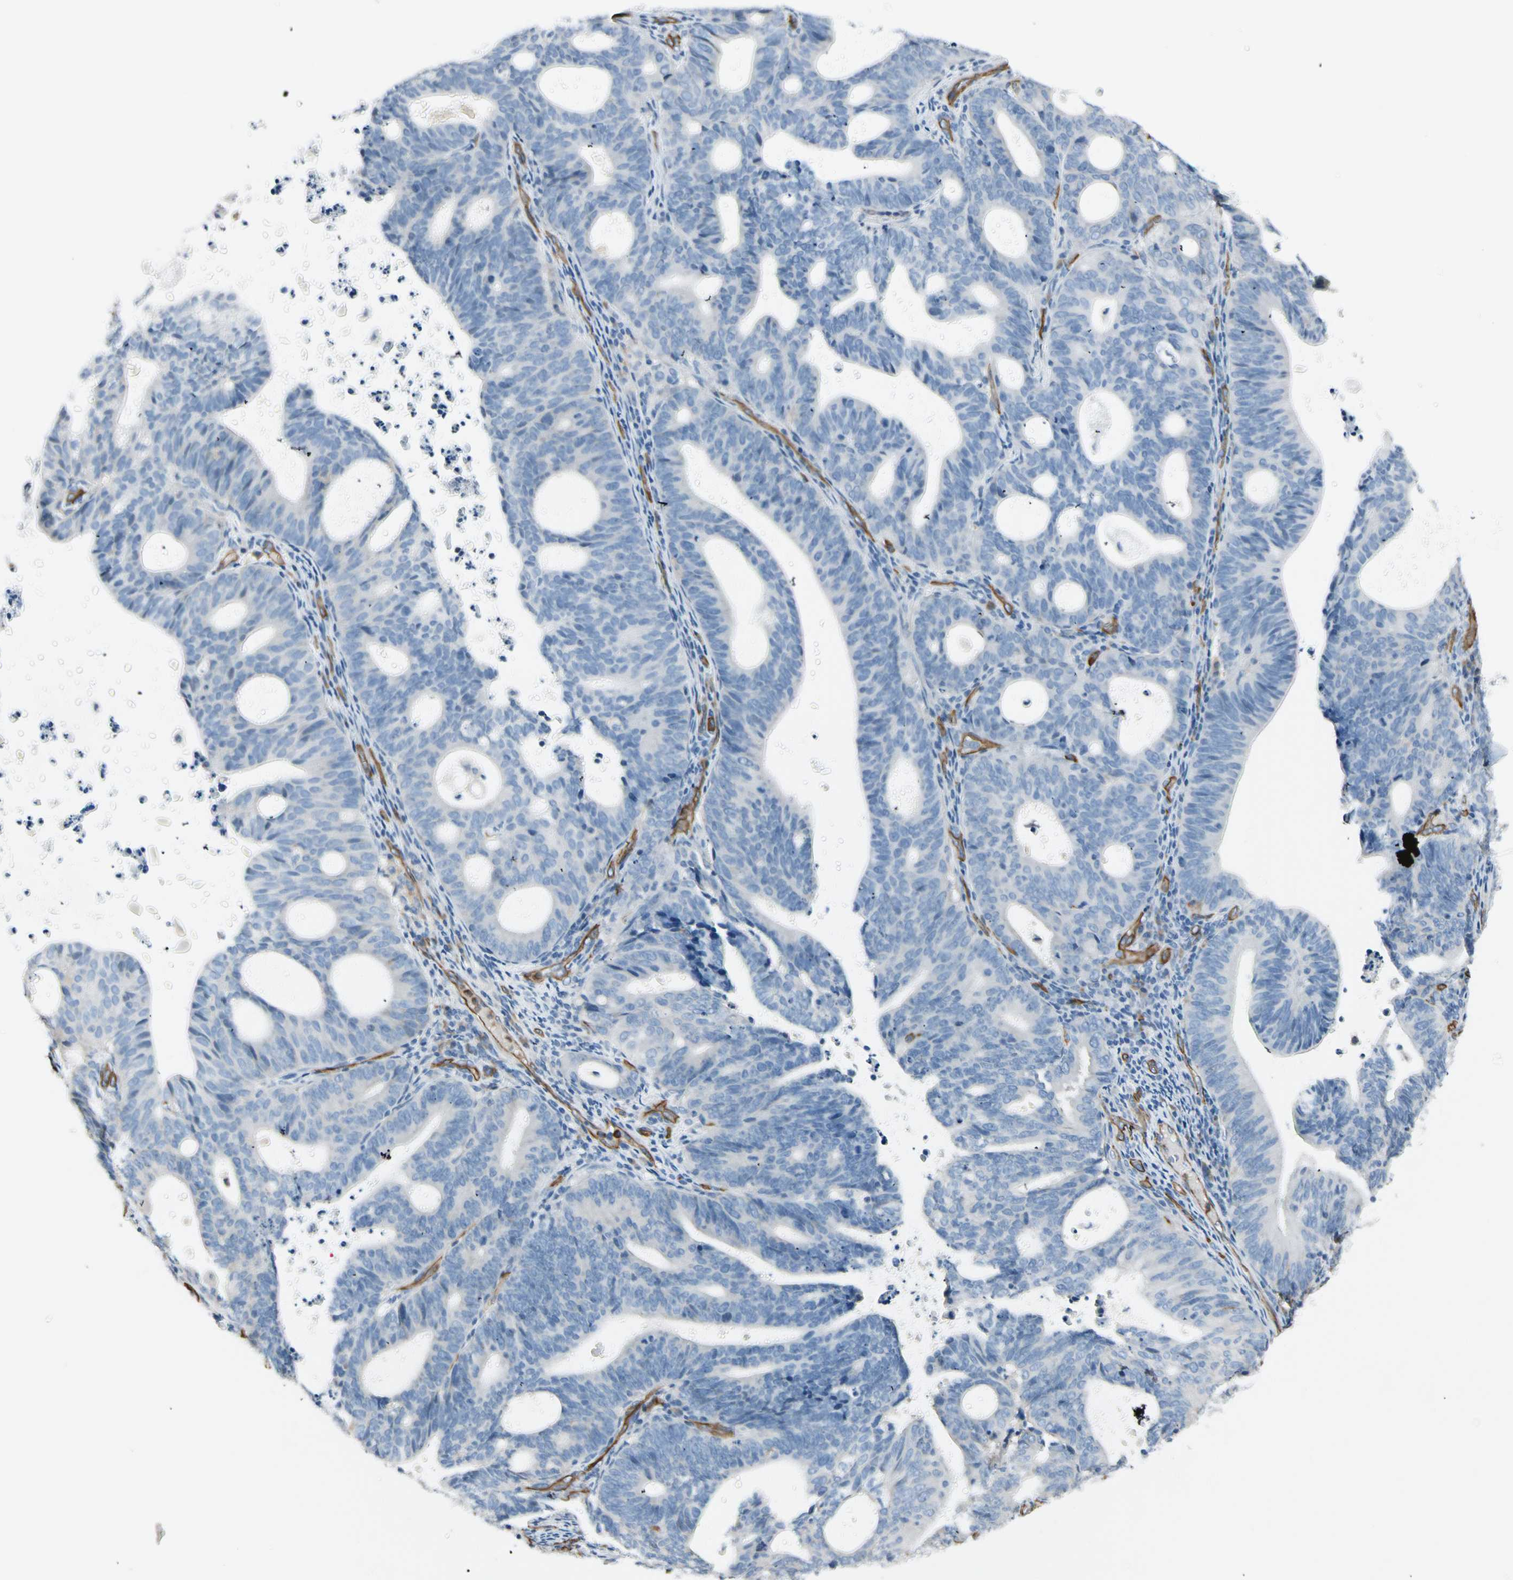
{"staining": {"intensity": "negative", "quantity": "none", "location": "none"}, "tissue": "endometrial cancer", "cell_type": "Tumor cells", "image_type": "cancer", "snomed": [{"axis": "morphology", "description": "Adenocarcinoma, NOS"}, {"axis": "topography", "description": "Uterus"}], "caption": "The micrograph displays no significant staining in tumor cells of adenocarcinoma (endometrial).", "gene": "CD93", "patient": {"sex": "female", "age": 83}}